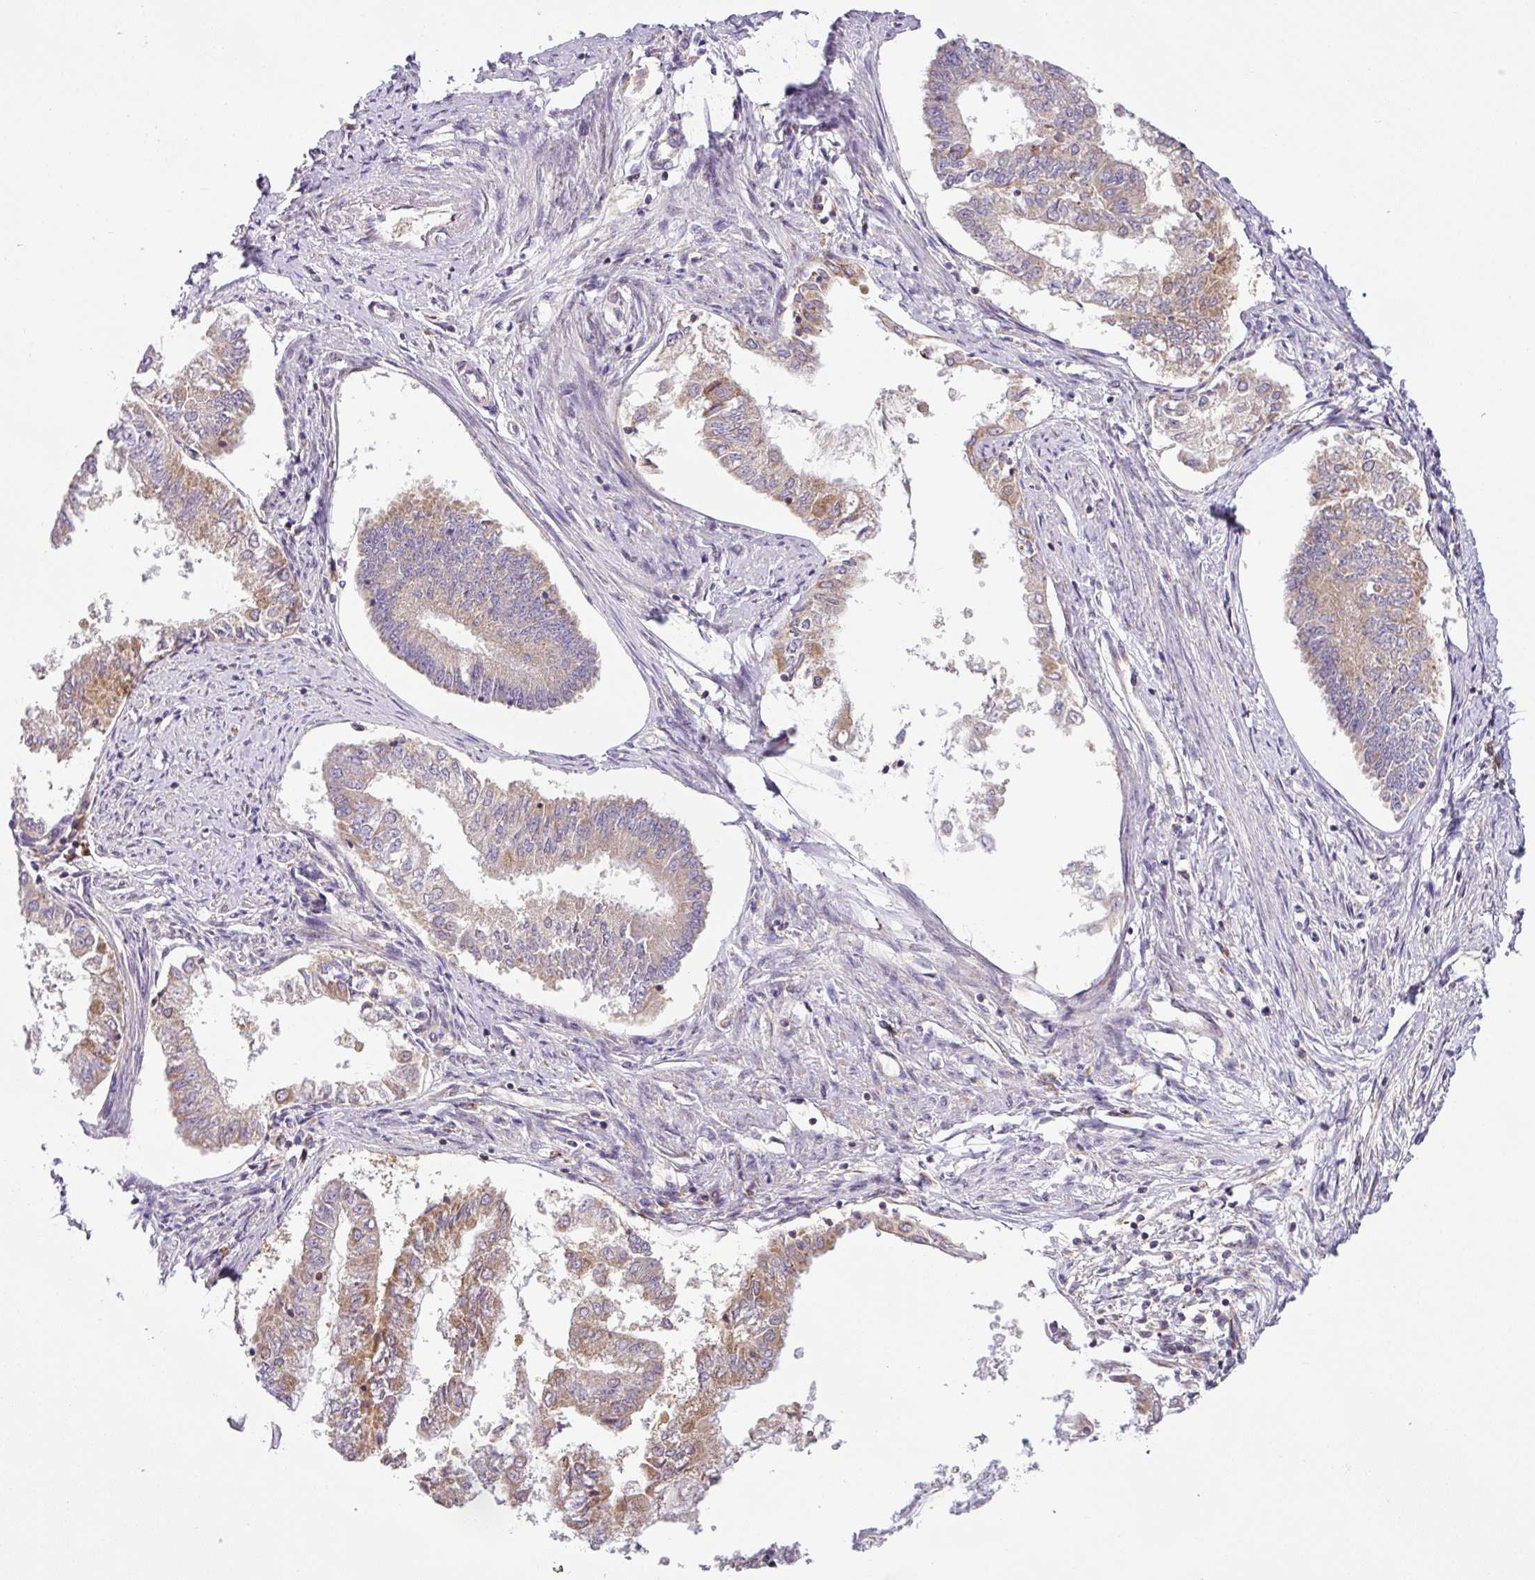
{"staining": {"intensity": "weak", "quantity": ">75%", "location": "cytoplasmic/membranous"}, "tissue": "endometrial cancer", "cell_type": "Tumor cells", "image_type": "cancer", "snomed": [{"axis": "morphology", "description": "Adenocarcinoma, NOS"}, {"axis": "topography", "description": "Endometrium"}], "caption": "Protein expression analysis of adenocarcinoma (endometrial) displays weak cytoplasmic/membranous positivity in about >75% of tumor cells. (Brightfield microscopy of DAB IHC at high magnification).", "gene": "NDUFB2", "patient": {"sex": "female", "age": 76}}